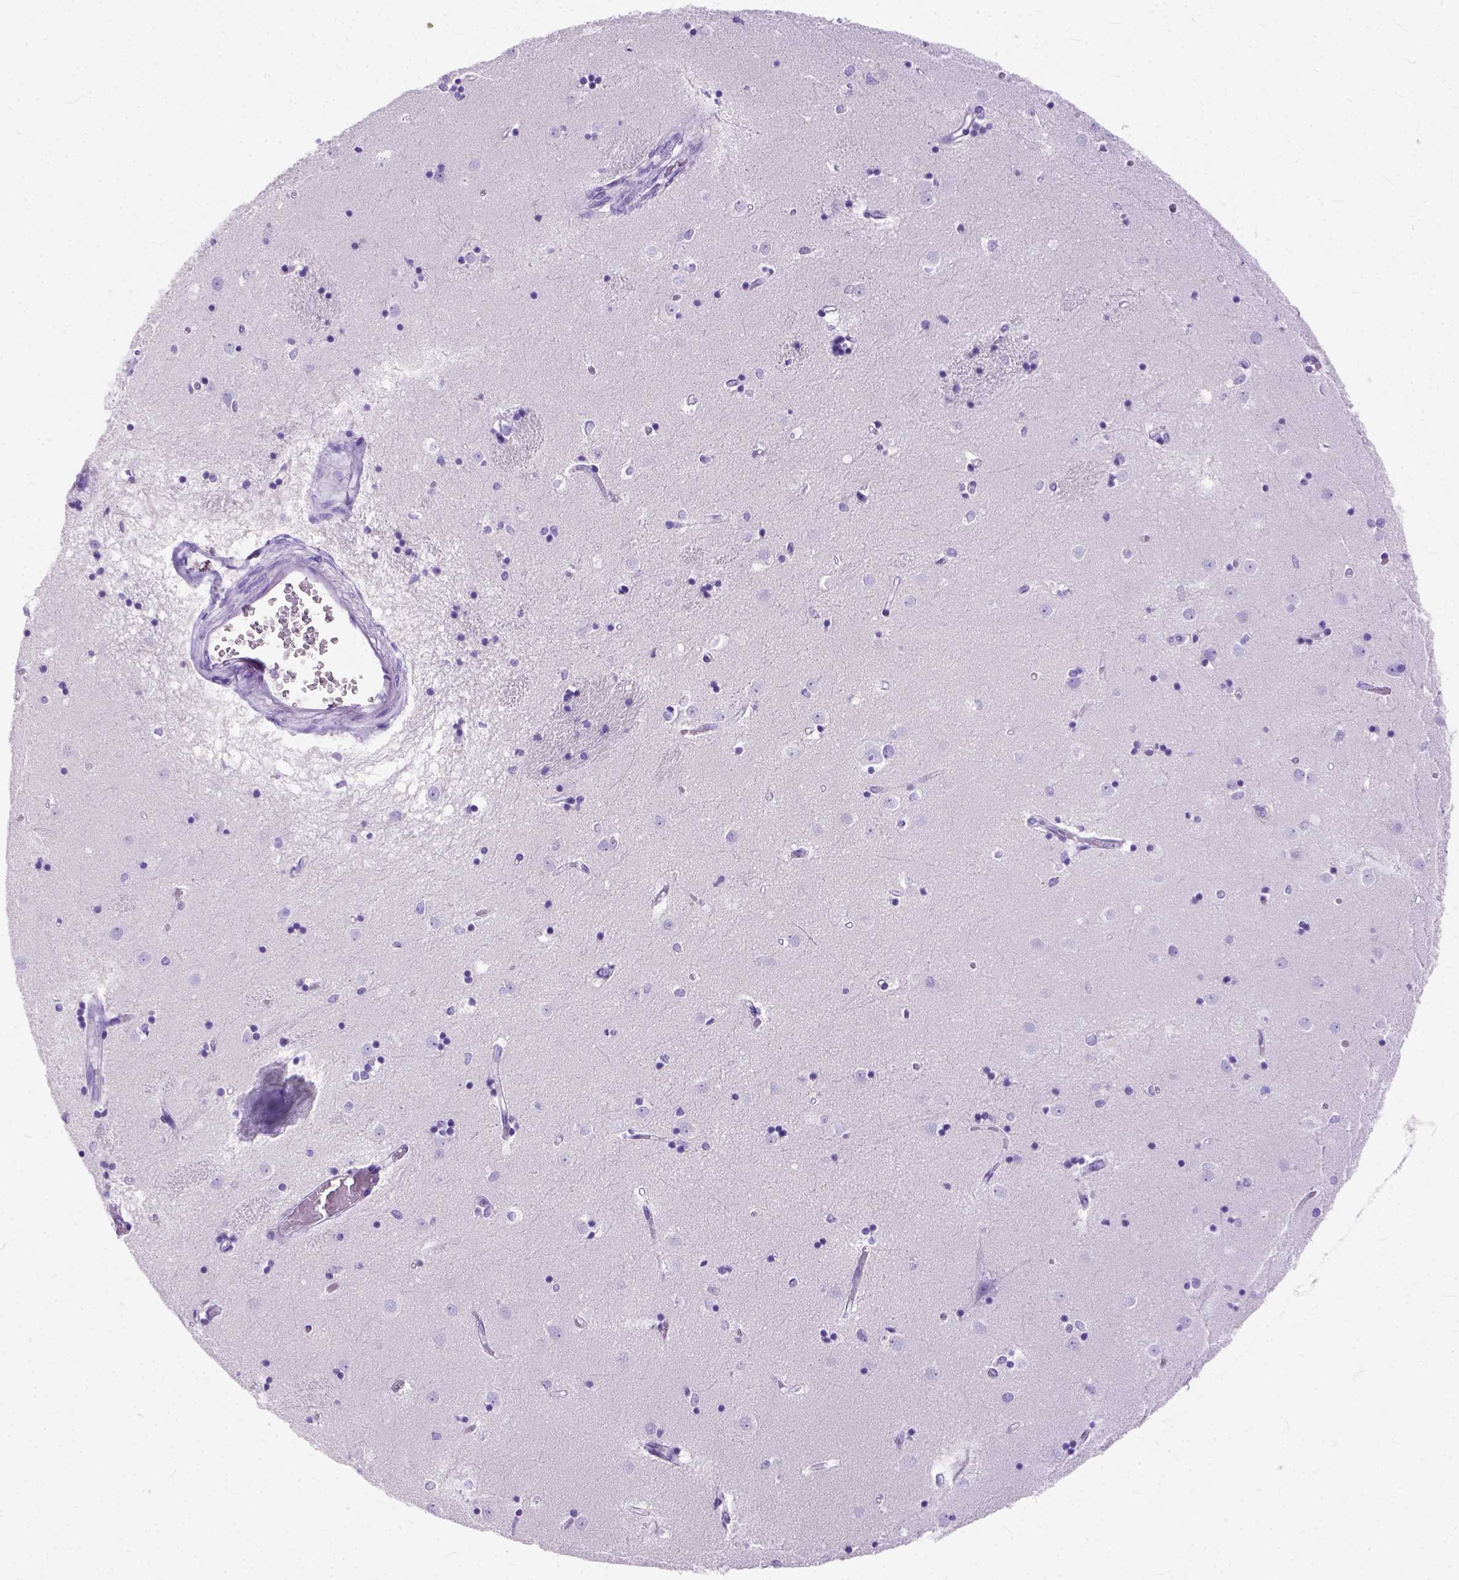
{"staining": {"intensity": "negative", "quantity": "none", "location": "none"}, "tissue": "caudate", "cell_type": "Glial cells", "image_type": "normal", "snomed": [{"axis": "morphology", "description": "Normal tissue, NOS"}, {"axis": "topography", "description": "Lateral ventricle wall"}], "caption": "Human caudate stained for a protein using IHC displays no expression in glial cells.", "gene": "C1QTNF3", "patient": {"sex": "male", "age": 54}}